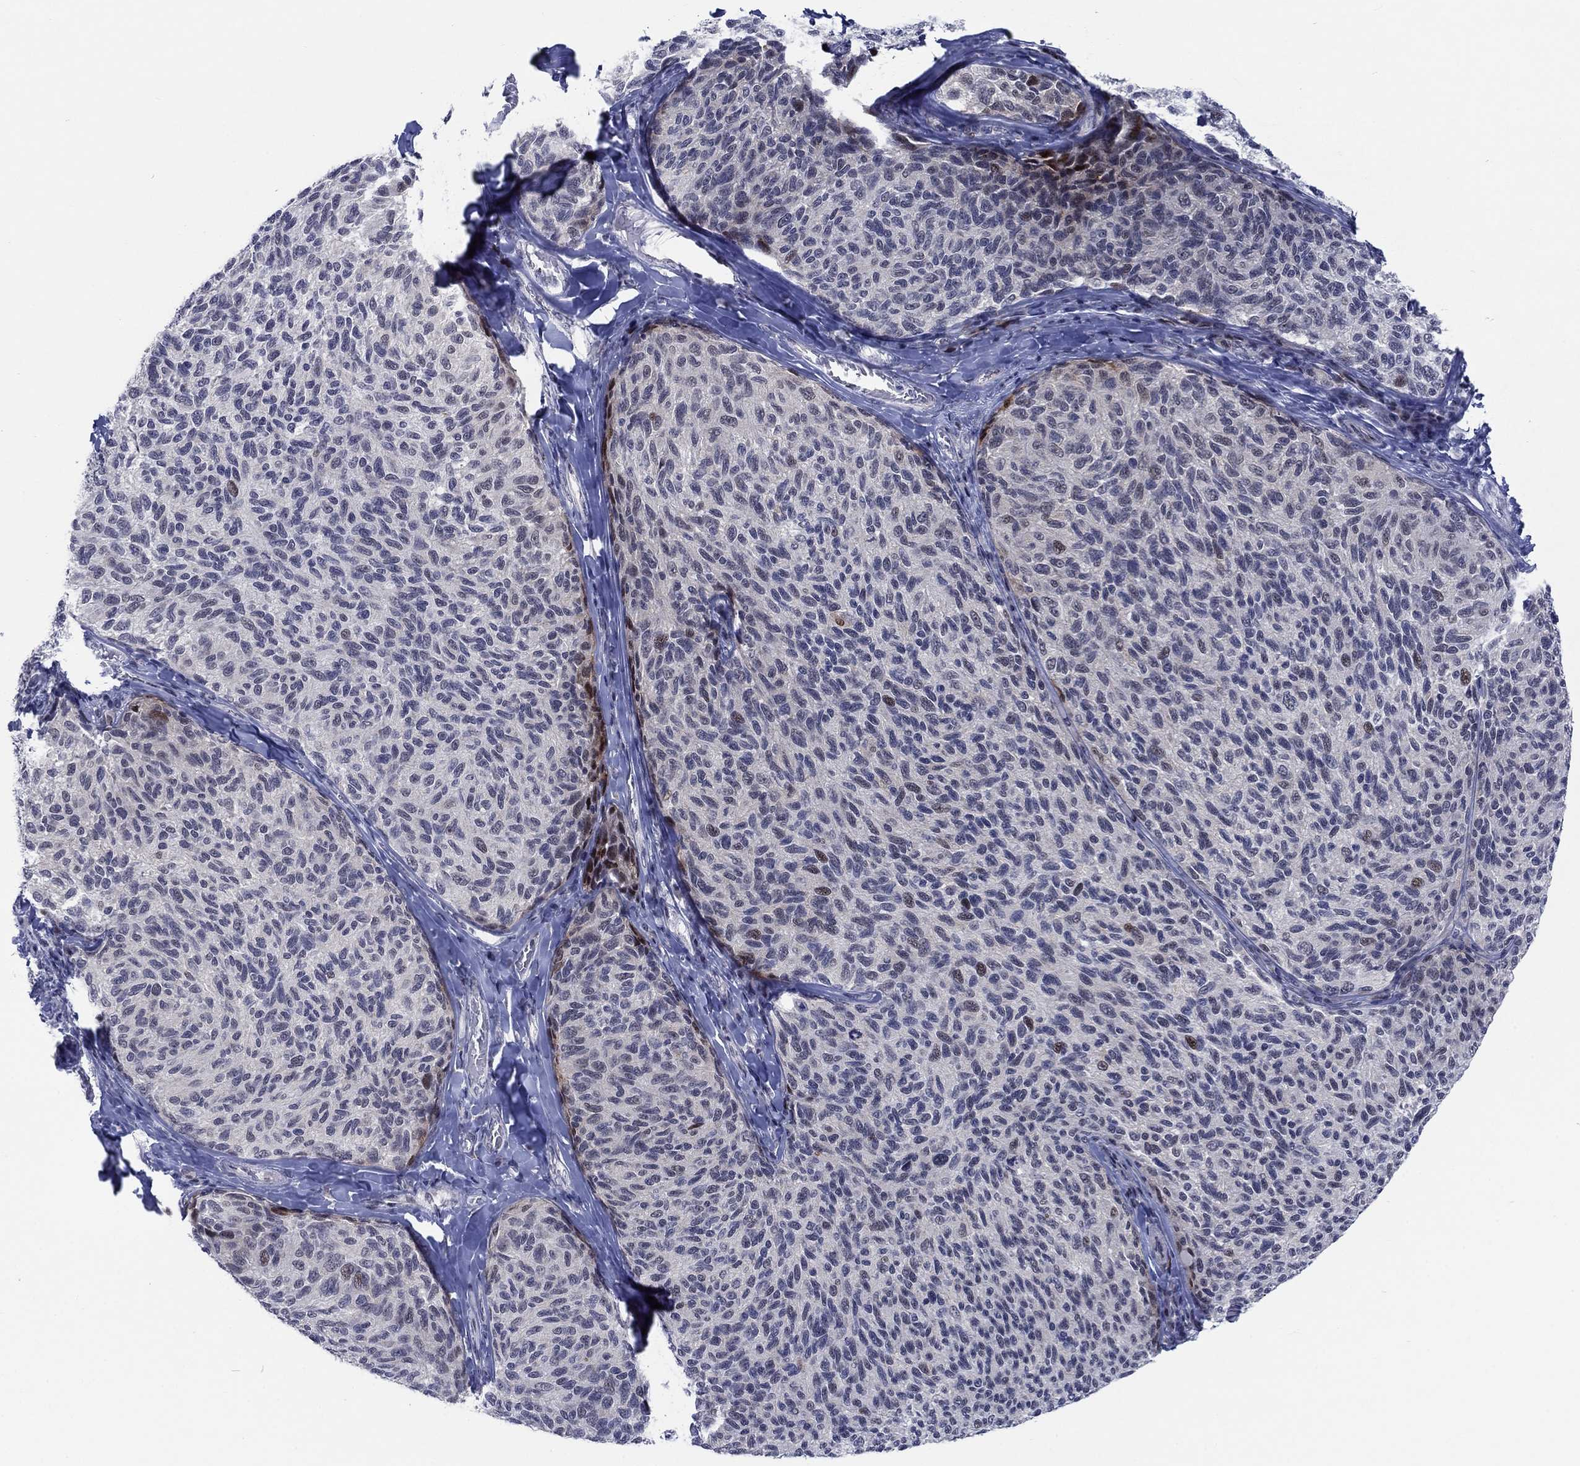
{"staining": {"intensity": "moderate", "quantity": "<25%", "location": "nuclear"}, "tissue": "melanoma", "cell_type": "Tumor cells", "image_type": "cancer", "snomed": [{"axis": "morphology", "description": "Malignant melanoma, NOS"}, {"axis": "topography", "description": "Skin"}], "caption": "This image shows immunohistochemistry (IHC) staining of human melanoma, with low moderate nuclear expression in about <25% of tumor cells.", "gene": "NEU3", "patient": {"sex": "female", "age": 73}}